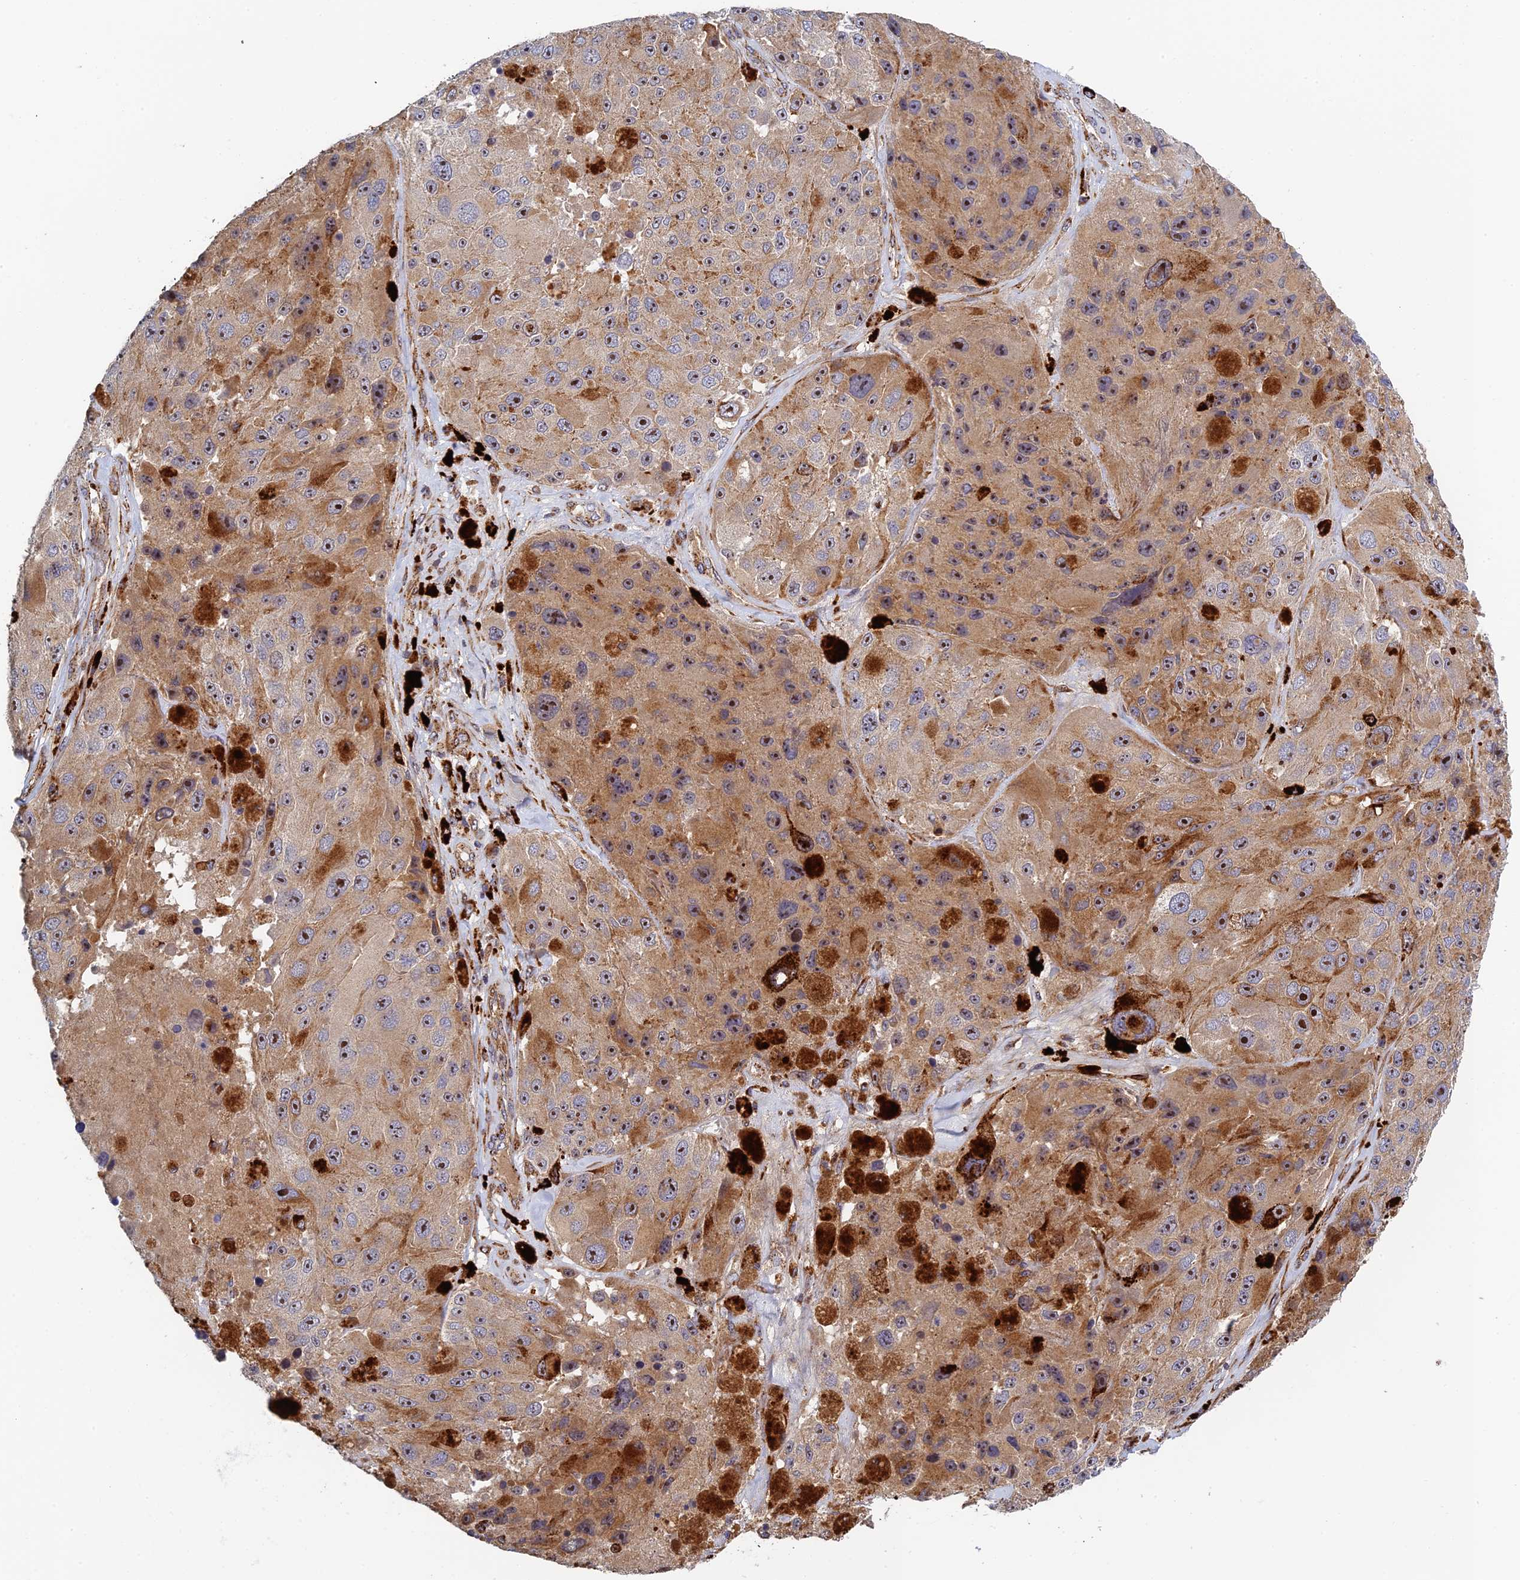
{"staining": {"intensity": "moderate", "quantity": "25%-75%", "location": "cytoplasmic/membranous,nuclear"}, "tissue": "melanoma", "cell_type": "Tumor cells", "image_type": "cancer", "snomed": [{"axis": "morphology", "description": "Malignant melanoma, Metastatic site"}, {"axis": "topography", "description": "Lymph node"}], "caption": "Immunohistochemical staining of human malignant melanoma (metastatic site) exhibits medium levels of moderate cytoplasmic/membranous and nuclear positivity in approximately 25%-75% of tumor cells.", "gene": "PPP2R3C", "patient": {"sex": "male", "age": 62}}